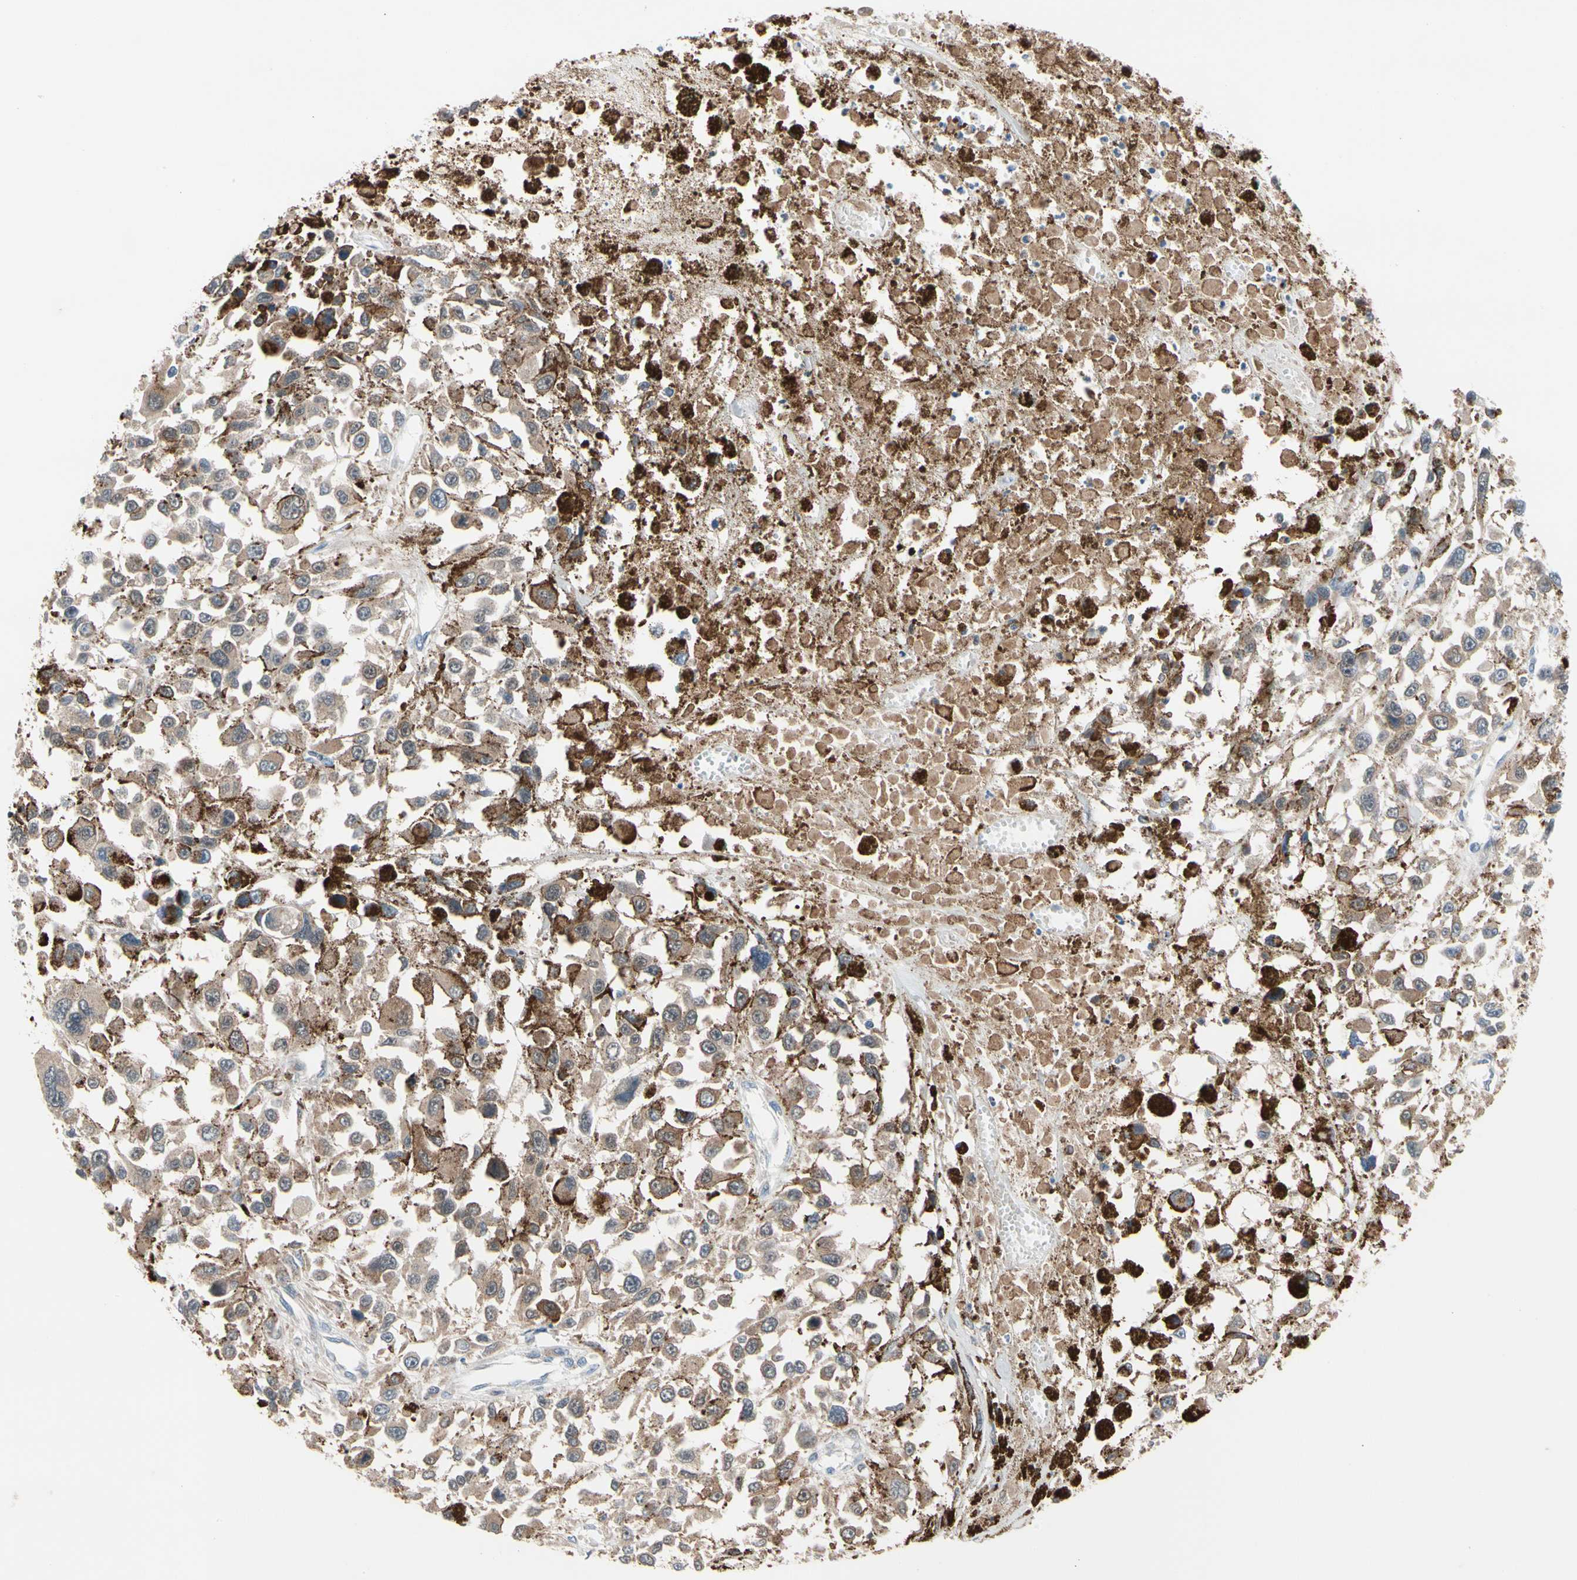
{"staining": {"intensity": "weak", "quantity": ">75%", "location": "cytoplasmic/membranous"}, "tissue": "melanoma", "cell_type": "Tumor cells", "image_type": "cancer", "snomed": [{"axis": "morphology", "description": "Malignant melanoma, Metastatic site"}, {"axis": "topography", "description": "Lymph node"}], "caption": "Immunohistochemistry (DAB) staining of human malignant melanoma (metastatic site) displays weak cytoplasmic/membranous protein staining in about >75% of tumor cells.", "gene": "MTHFS", "patient": {"sex": "male", "age": 59}}